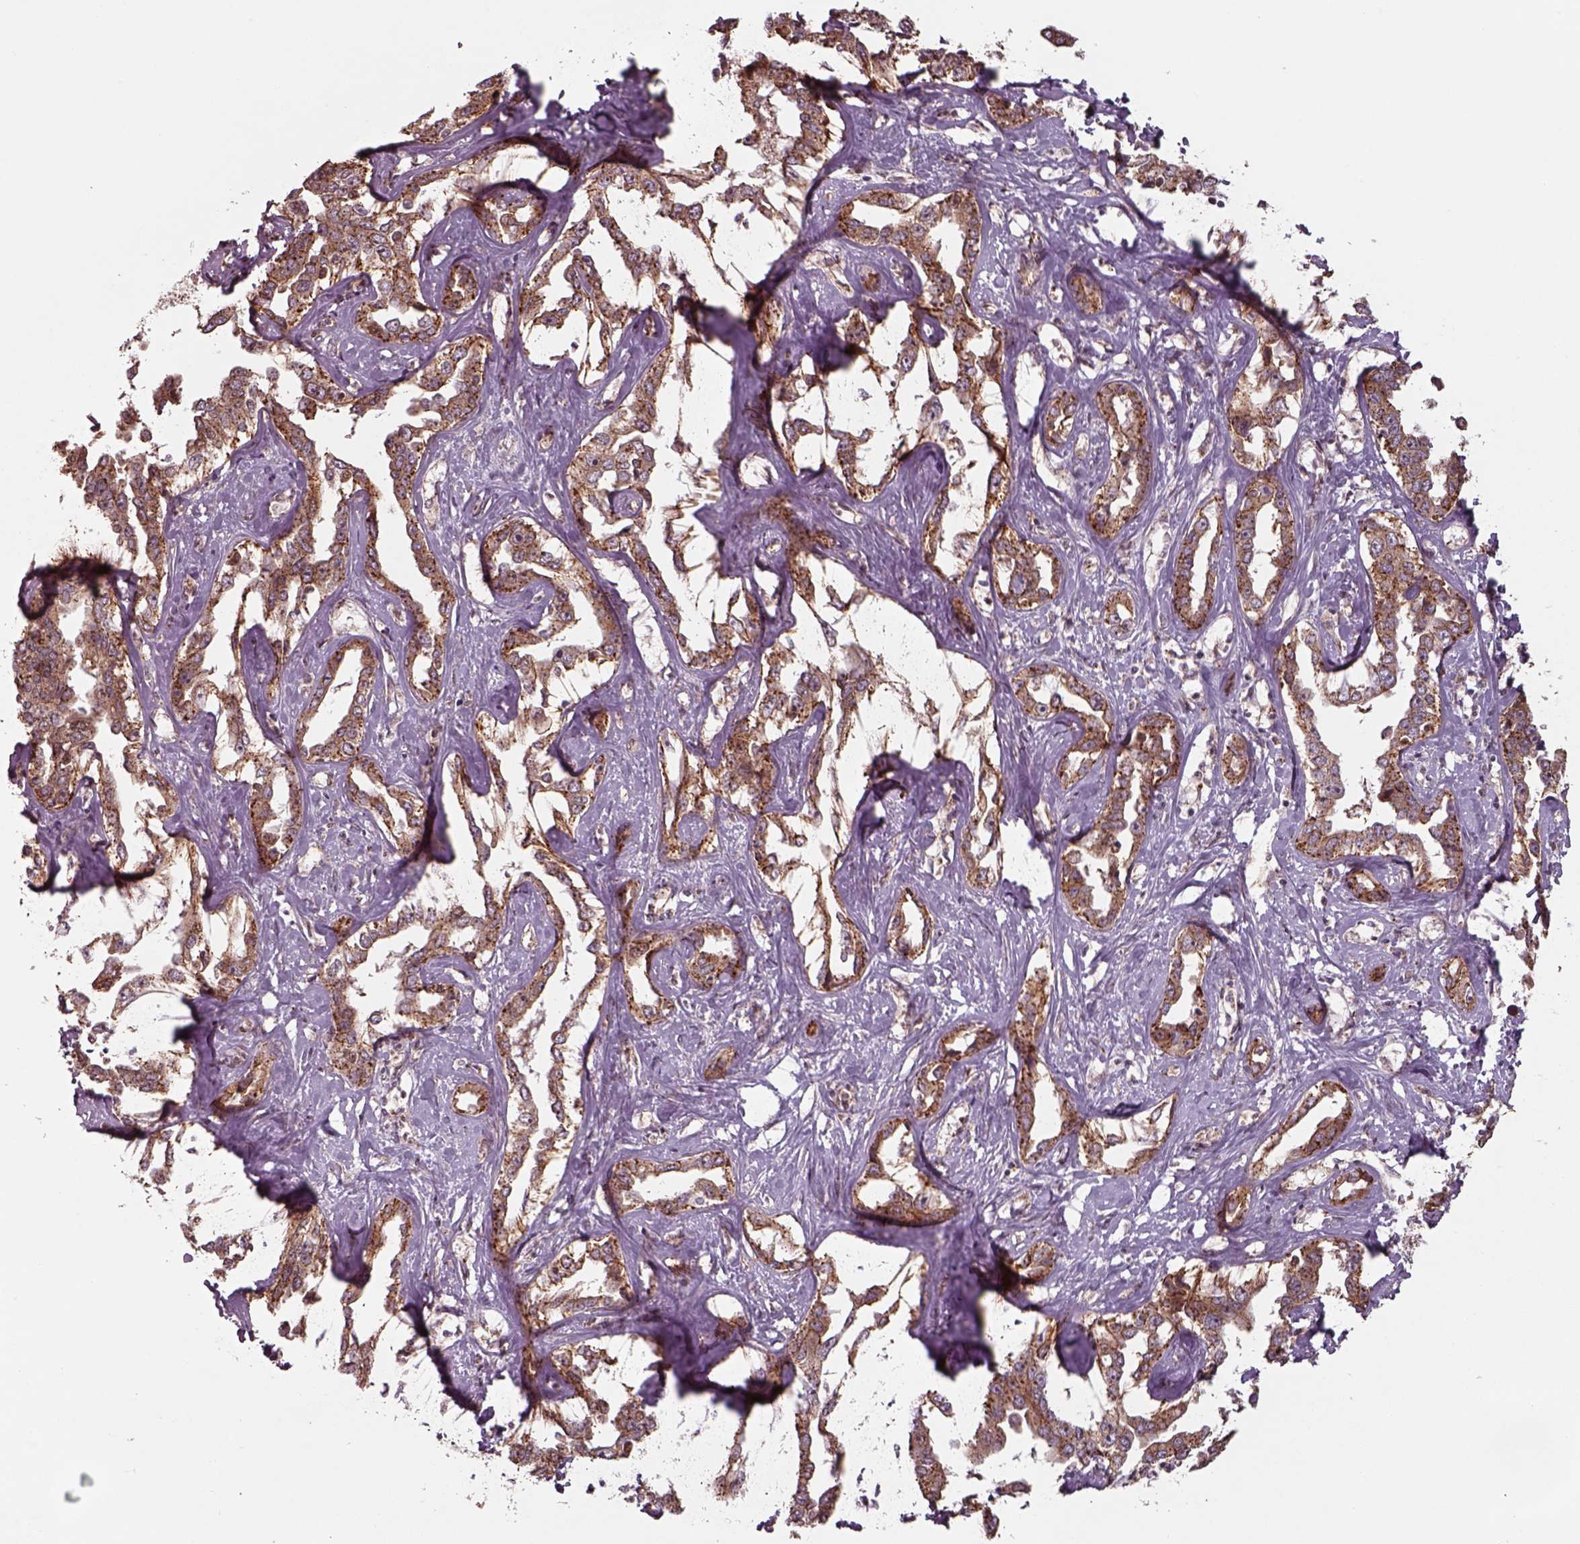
{"staining": {"intensity": "strong", "quantity": ">75%", "location": "cytoplasmic/membranous"}, "tissue": "liver cancer", "cell_type": "Tumor cells", "image_type": "cancer", "snomed": [{"axis": "morphology", "description": "Cholangiocarcinoma"}, {"axis": "topography", "description": "Liver"}], "caption": "Brown immunohistochemical staining in human cholangiocarcinoma (liver) reveals strong cytoplasmic/membranous expression in approximately >75% of tumor cells.", "gene": "CHMP3", "patient": {"sex": "male", "age": 59}}